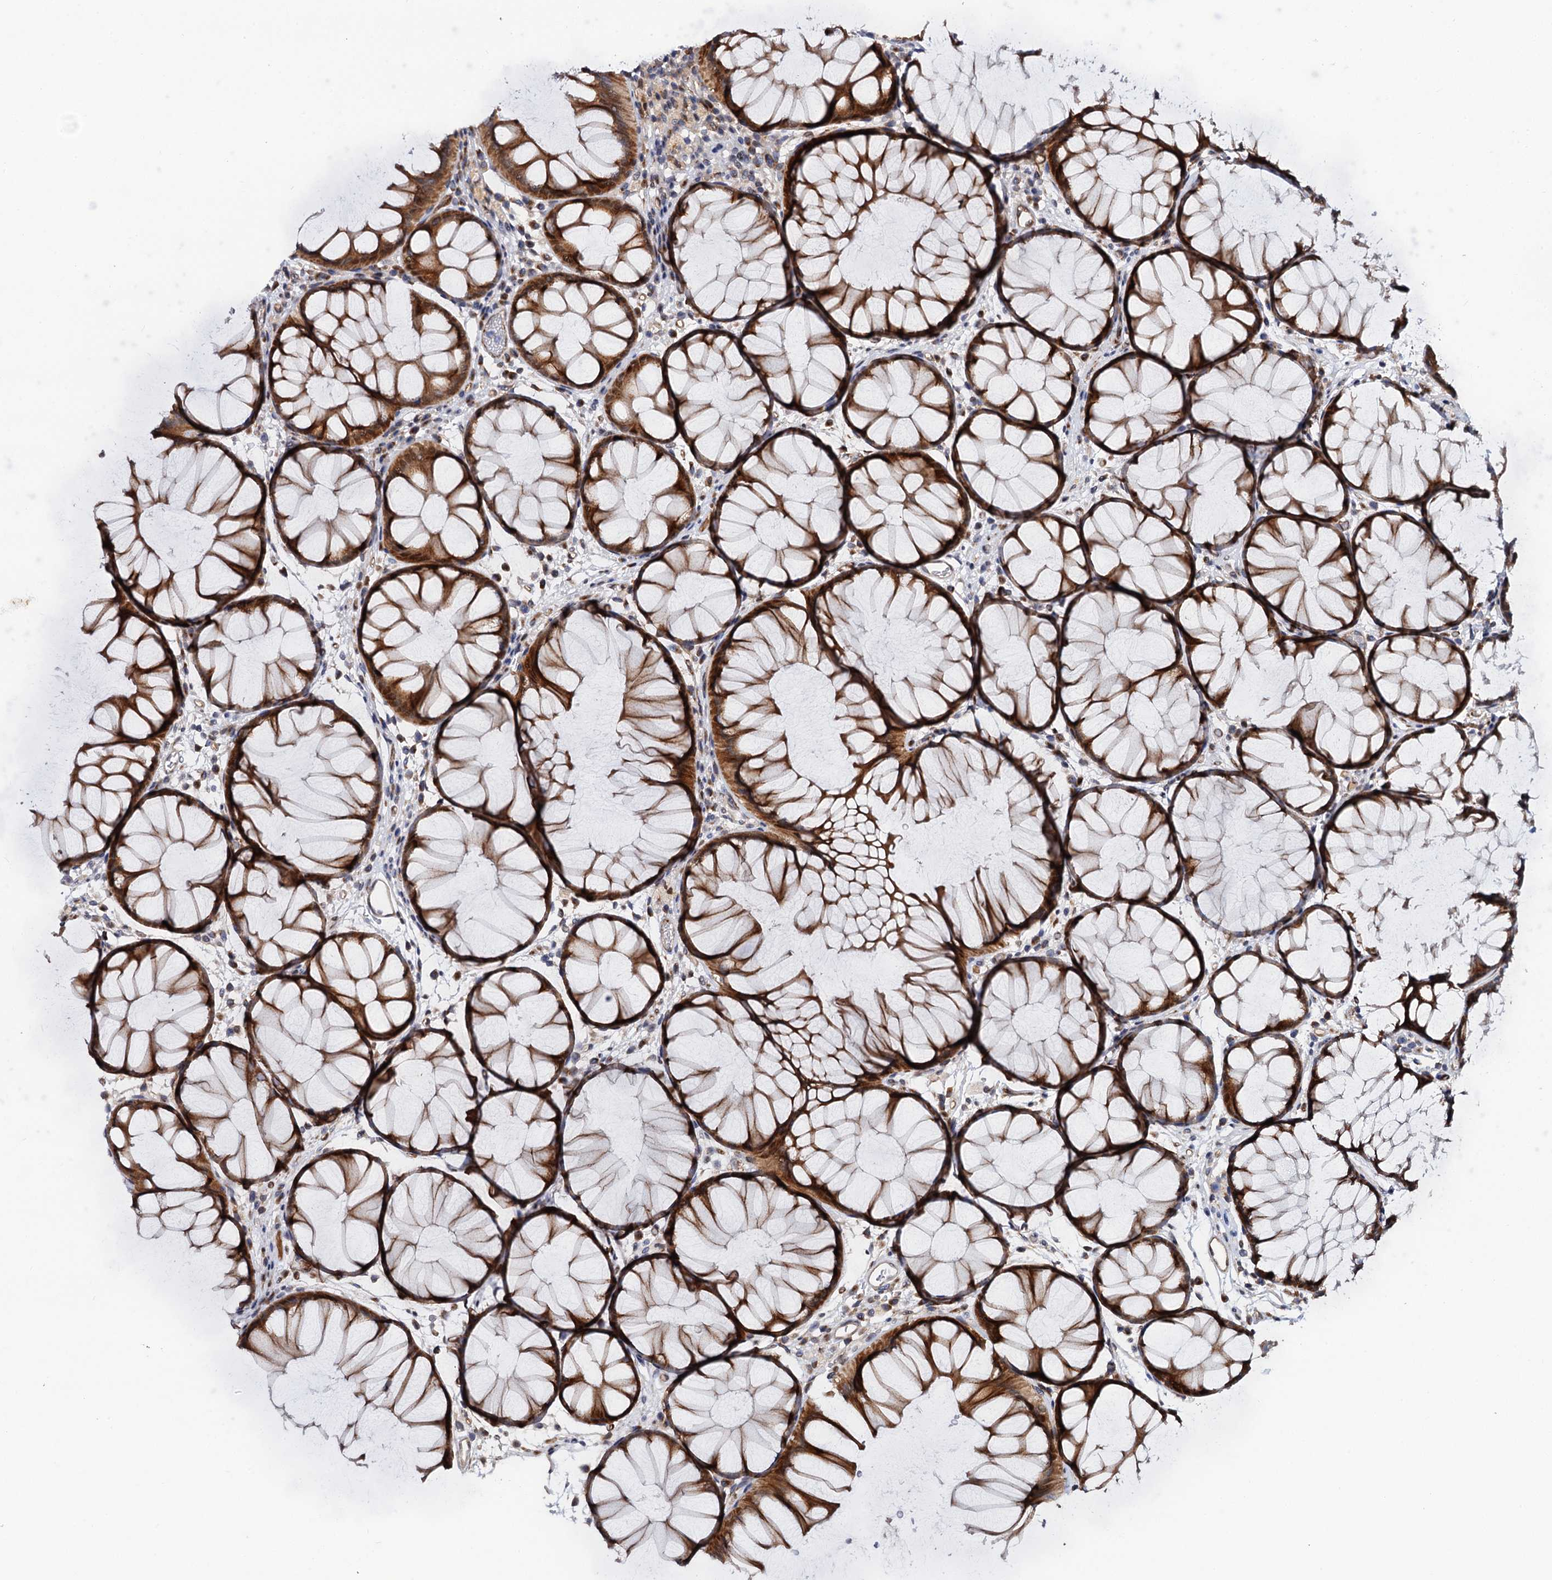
{"staining": {"intensity": "negative", "quantity": "none", "location": "none"}, "tissue": "colon", "cell_type": "Endothelial cells", "image_type": "normal", "snomed": [{"axis": "morphology", "description": "Normal tissue, NOS"}, {"axis": "topography", "description": "Colon"}], "caption": "This histopathology image is of normal colon stained with immunohistochemistry to label a protein in brown with the nuclei are counter-stained blue. There is no staining in endothelial cells.", "gene": "LRRC63", "patient": {"sex": "female", "age": 82}}